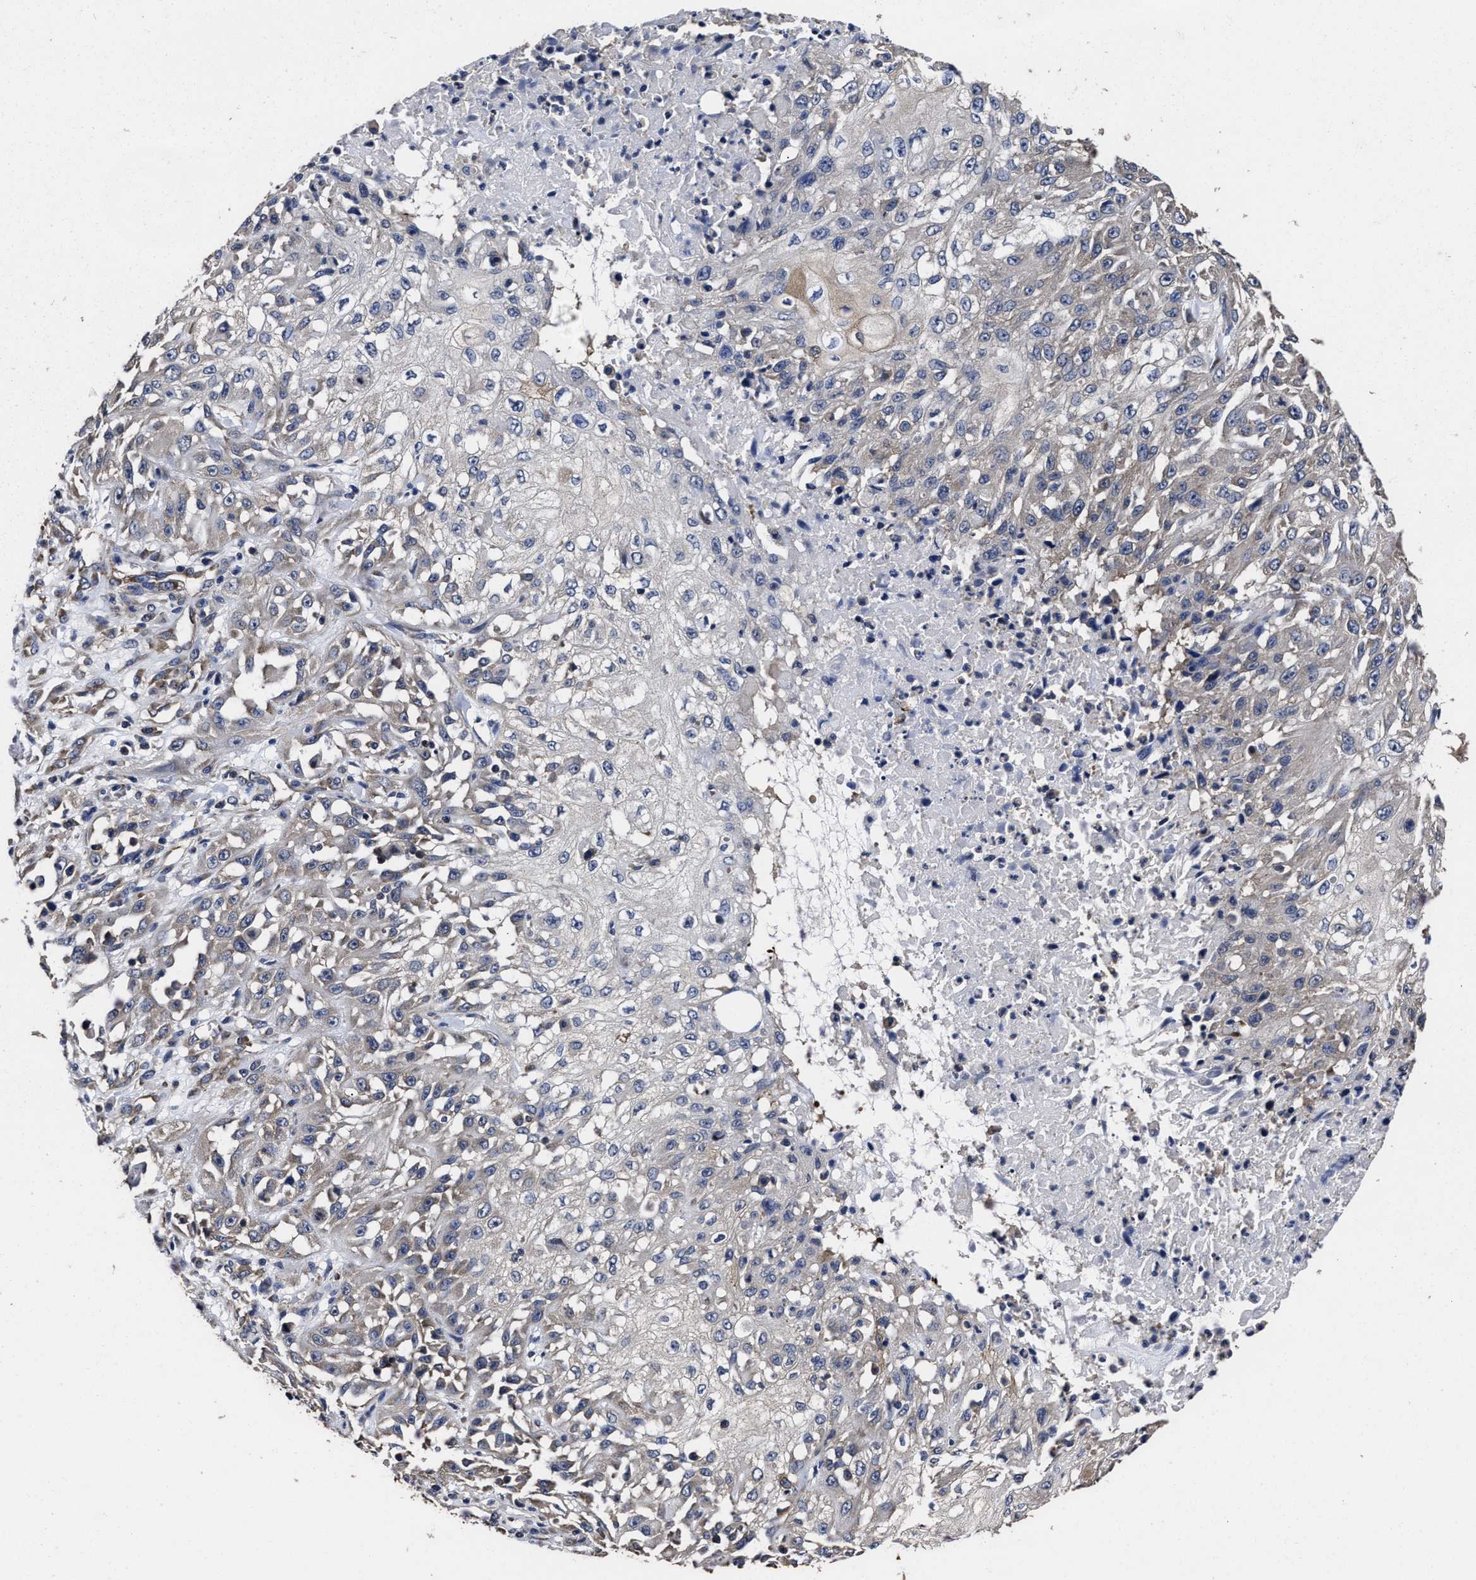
{"staining": {"intensity": "negative", "quantity": "none", "location": "none"}, "tissue": "skin cancer", "cell_type": "Tumor cells", "image_type": "cancer", "snomed": [{"axis": "morphology", "description": "Squamous cell carcinoma, NOS"}, {"axis": "morphology", "description": "Squamous cell carcinoma, metastatic, NOS"}, {"axis": "topography", "description": "Skin"}, {"axis": "topography", "description": "Lymph node"}], "caption": "This is an IHC histopathology image of skin metastatic squamous cell carcinoma. There is no staining in tumor cells.", "gene": "AVEN", "patient": {"sex": "male", "age": 75}}